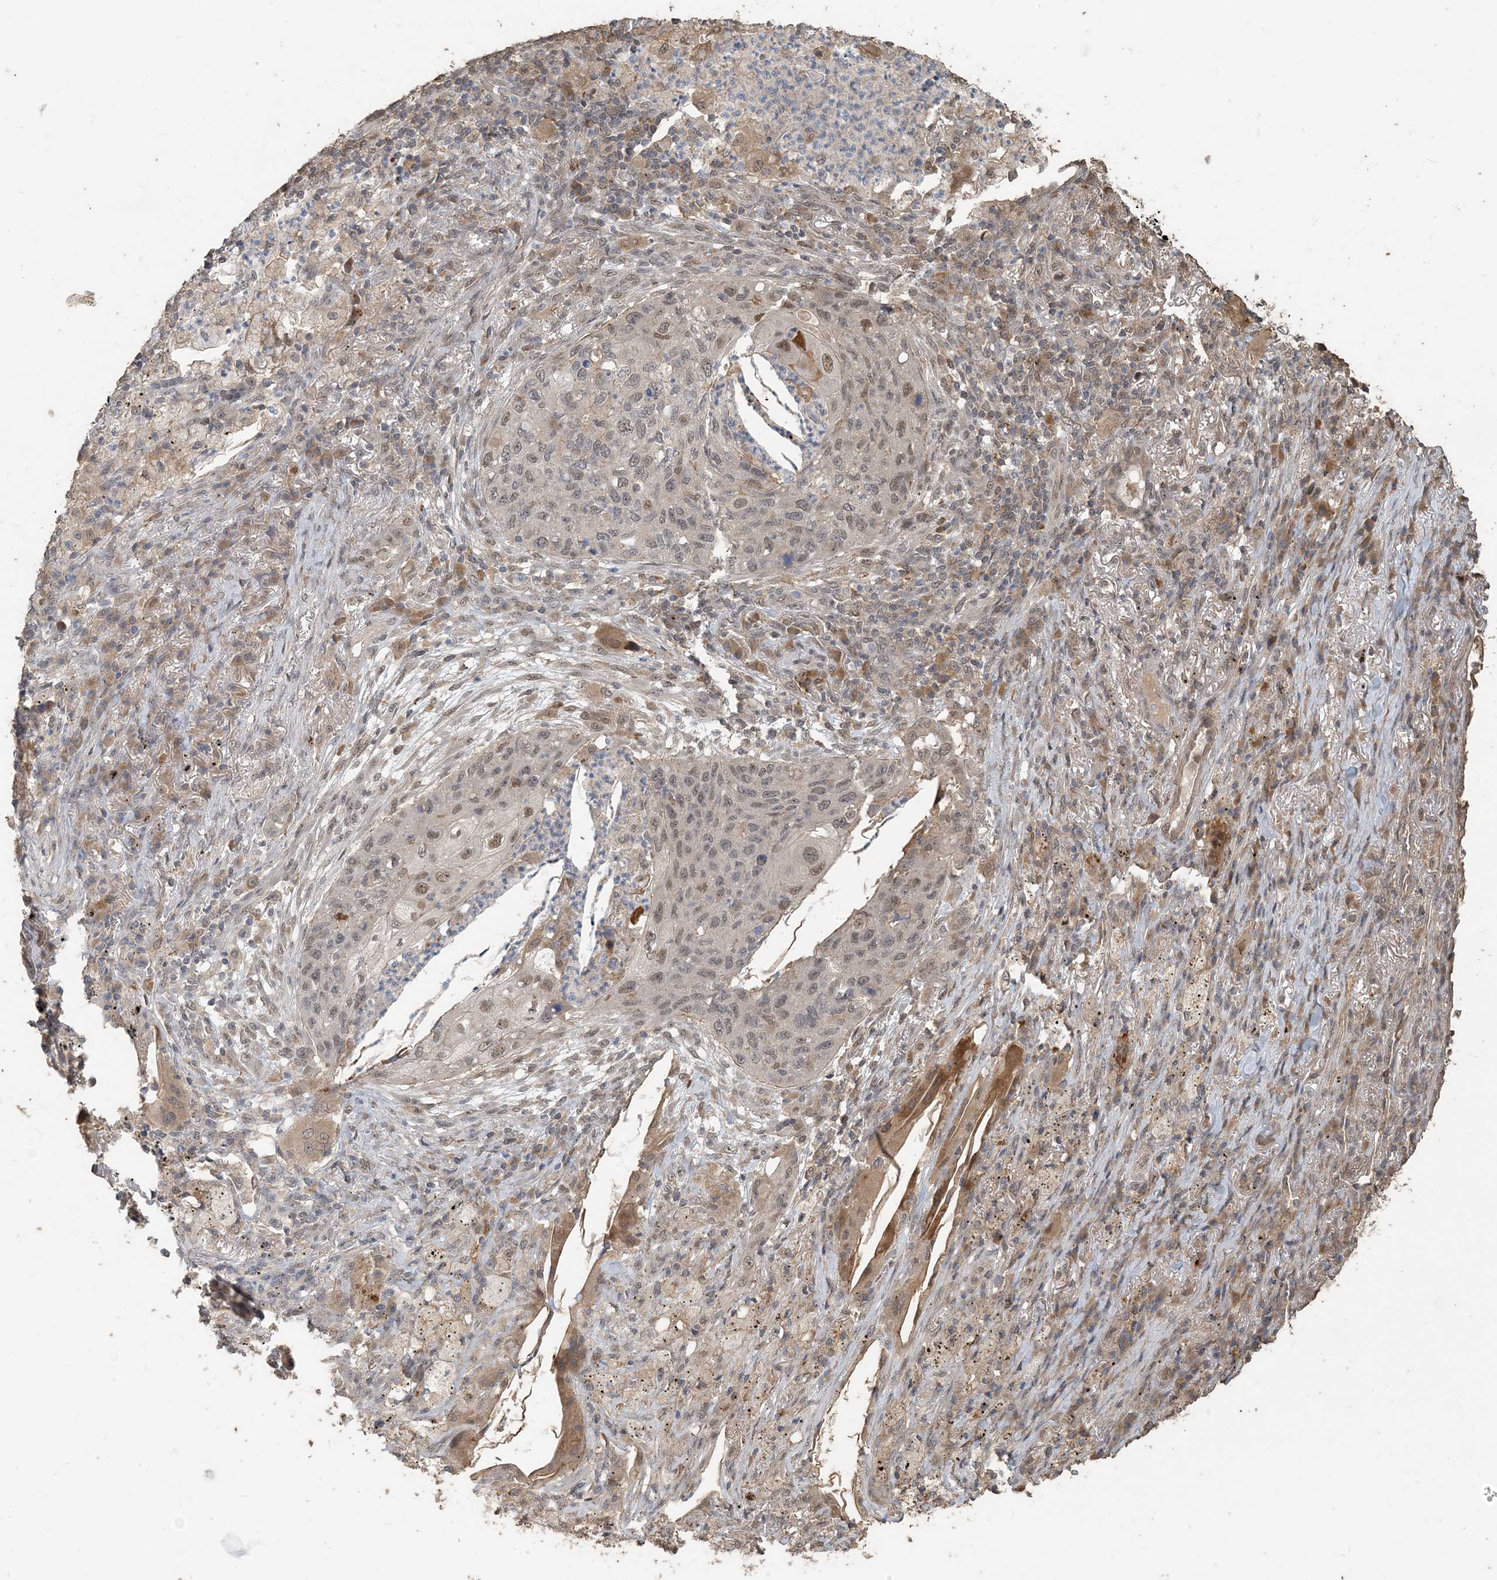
{"staining": {"intensity": "moderate", "quantity": "<25%", "location": "nuclear"}, "tissue": "lung cancer", "cell_type": "Tumor cells", "image_type": "cancer", "snomed": [{"axis": "morphology", "description": "Squamous cell carcinoma, NOS"}, {"axis": "topography", "description": "Lung"}], "caption": "Lung cancer (squamous cell carcinoma) tissue demonstrates moderate nuclear staining in about <25% of tumor cells, visualized by immunohistochemistry. (Stains: DAB in brown, nuclei in blue, Microscopy: brightfield microscopy at high magnification).", "gene": "ZC3H12A", "patient": {"sex": "female", "age": 63}}